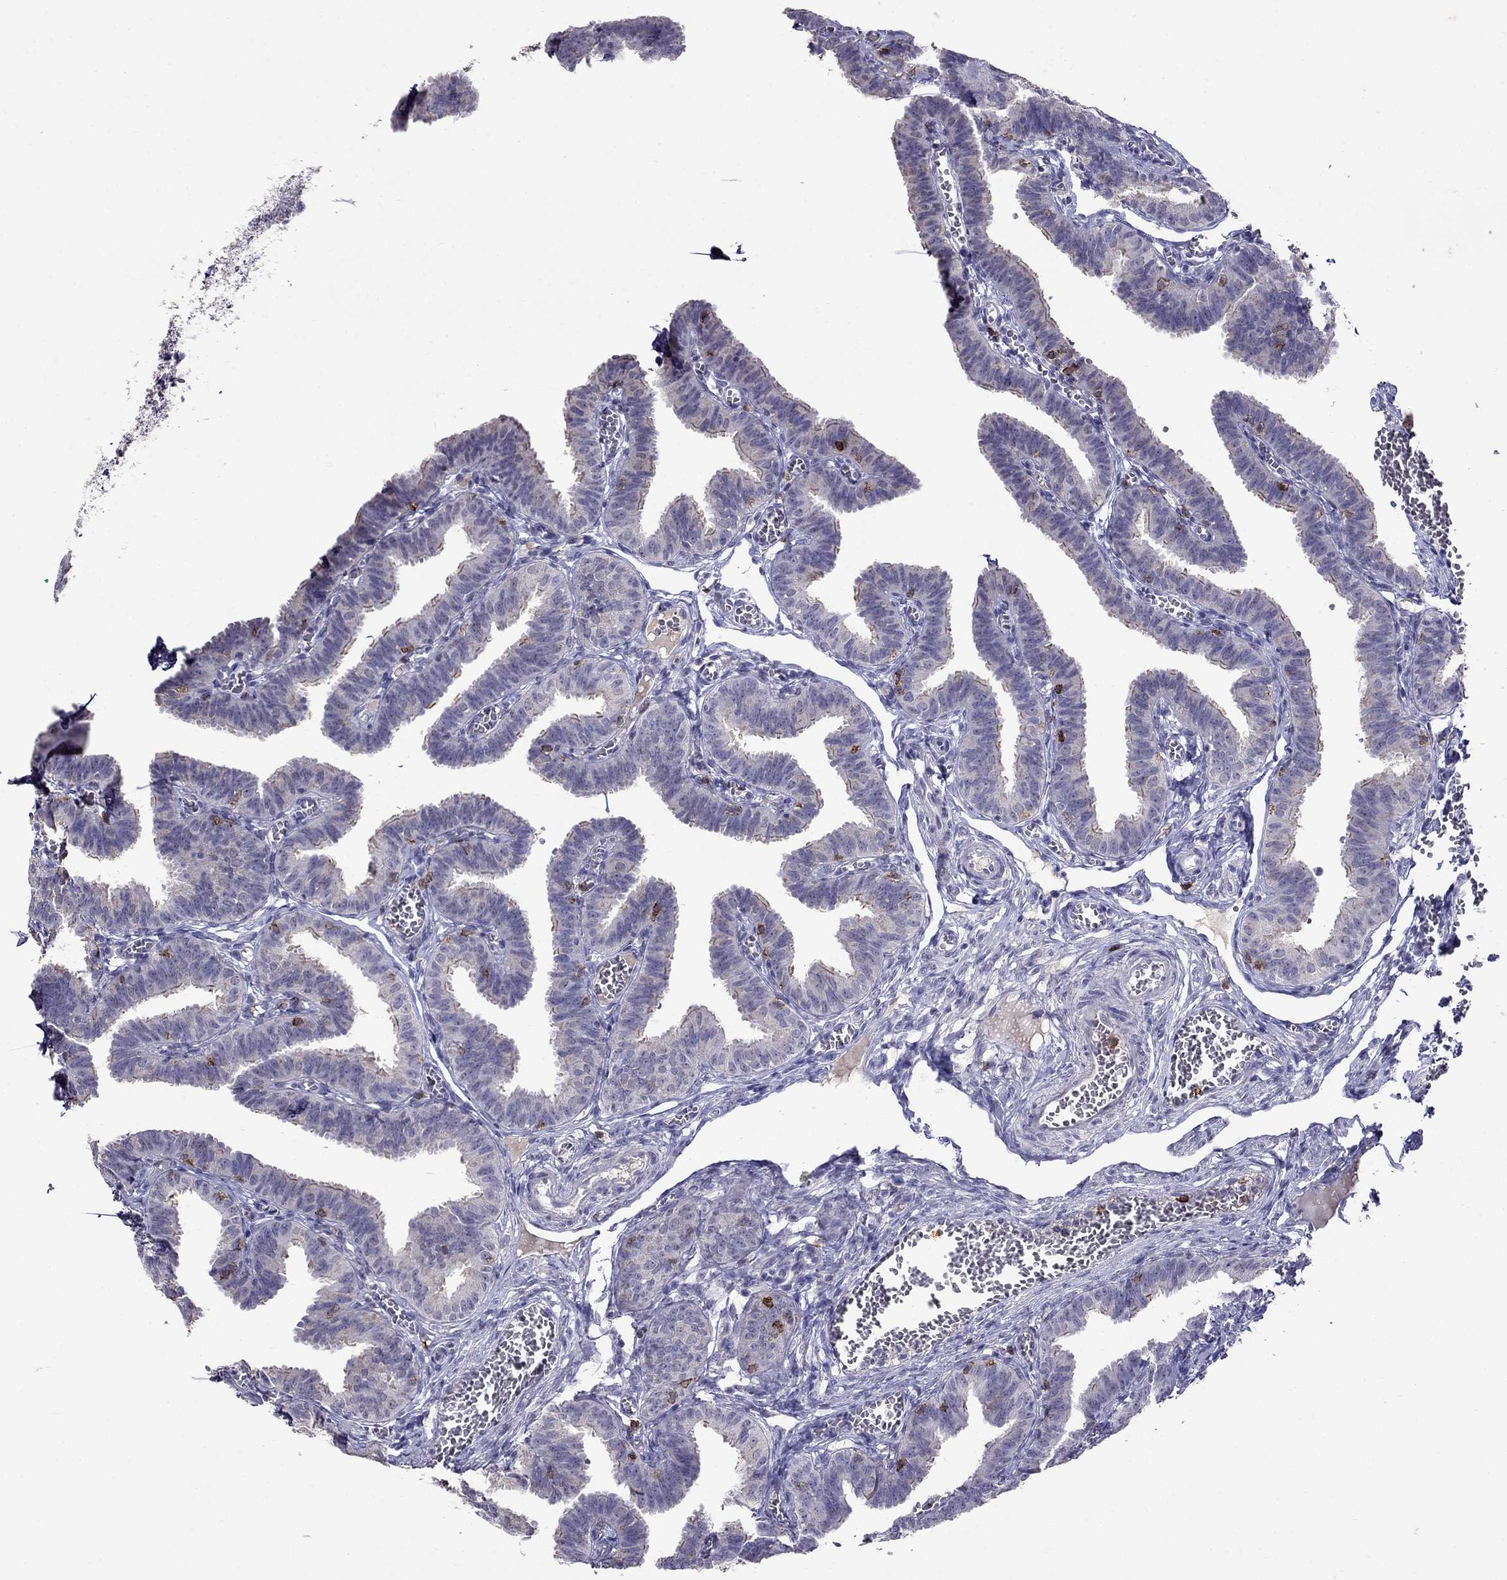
{"staining": {"intensity": "negative", "quantity": "none", "location": "none"}, "tissue": "fallopian tube", "cell_type": "Glandular cells", "image_type": "normal", "snomed": [{"axis": "morphology", "description": "Normal tissue, NOS"}, {"axis": "topography", "description": "Fallopian tube"}], "caption": "An image of human fallopian tube is negative for staining in glandular cells. The staining is performed using DAB (3,3'-diaminobenzidine) brown chromogen with nuclei counter-stained in using hematoxylin.", "gene": "CD8B", "patient": {"sex": "female", "age": 25}}